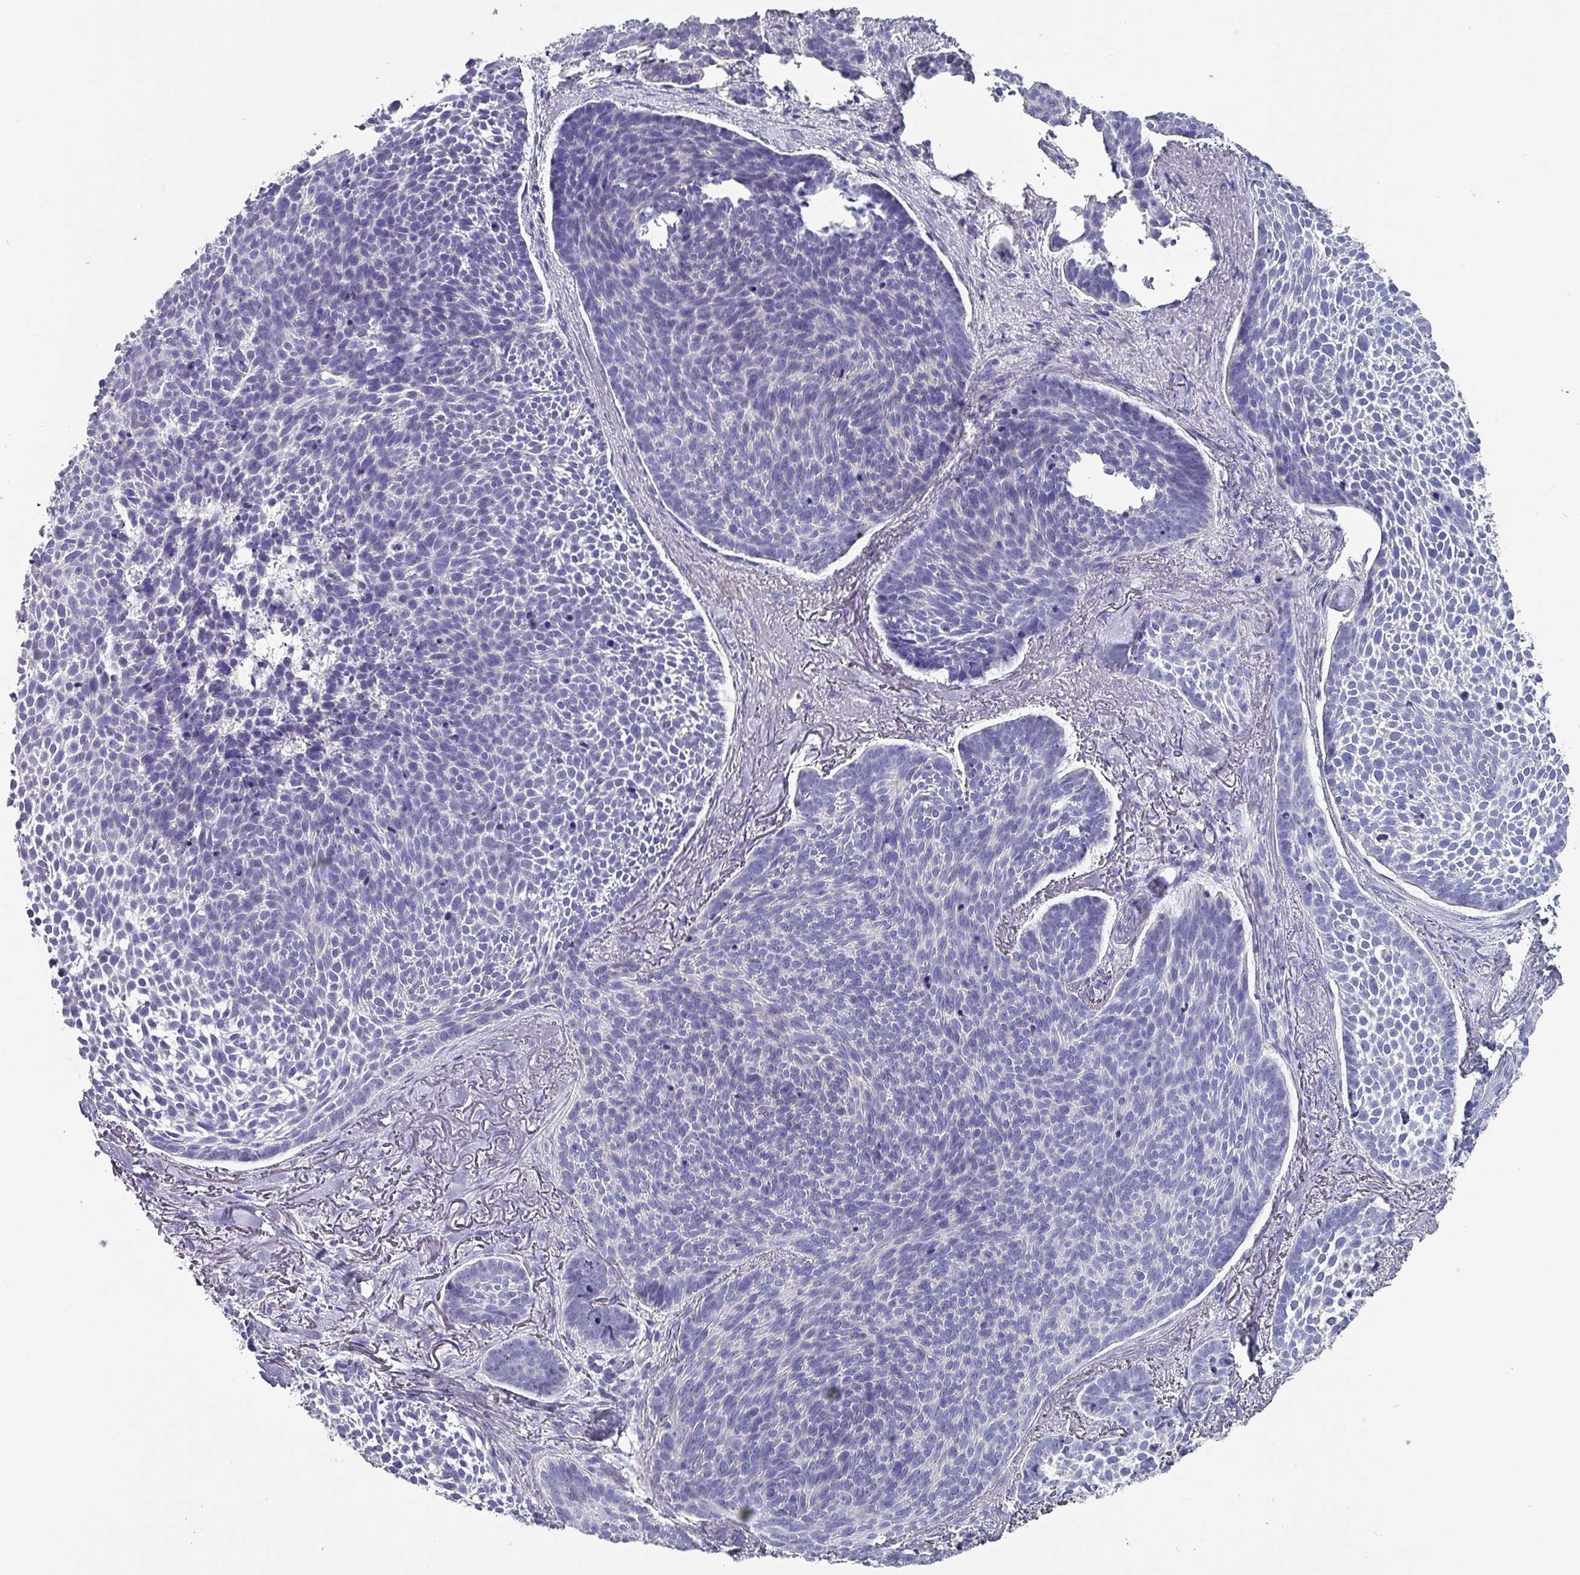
{"staining": {"intensity": "negative", "quantity": "none", "location": "none"}, "tissue": "skin cancer", "cell_type": "Tumor cells", "image_type": "cancer", "snomed": [{"axis": "morphology", "description": "Basal cell carcinoma"}, {"axis": "topography", "description": "Skin"}], "caption": "DAB immunohistochemical staining of skin cancer shows no significant staining in tumor cells.", "gene": "INS-IGF2", "patient": {"sex": "male", "age": 70}}